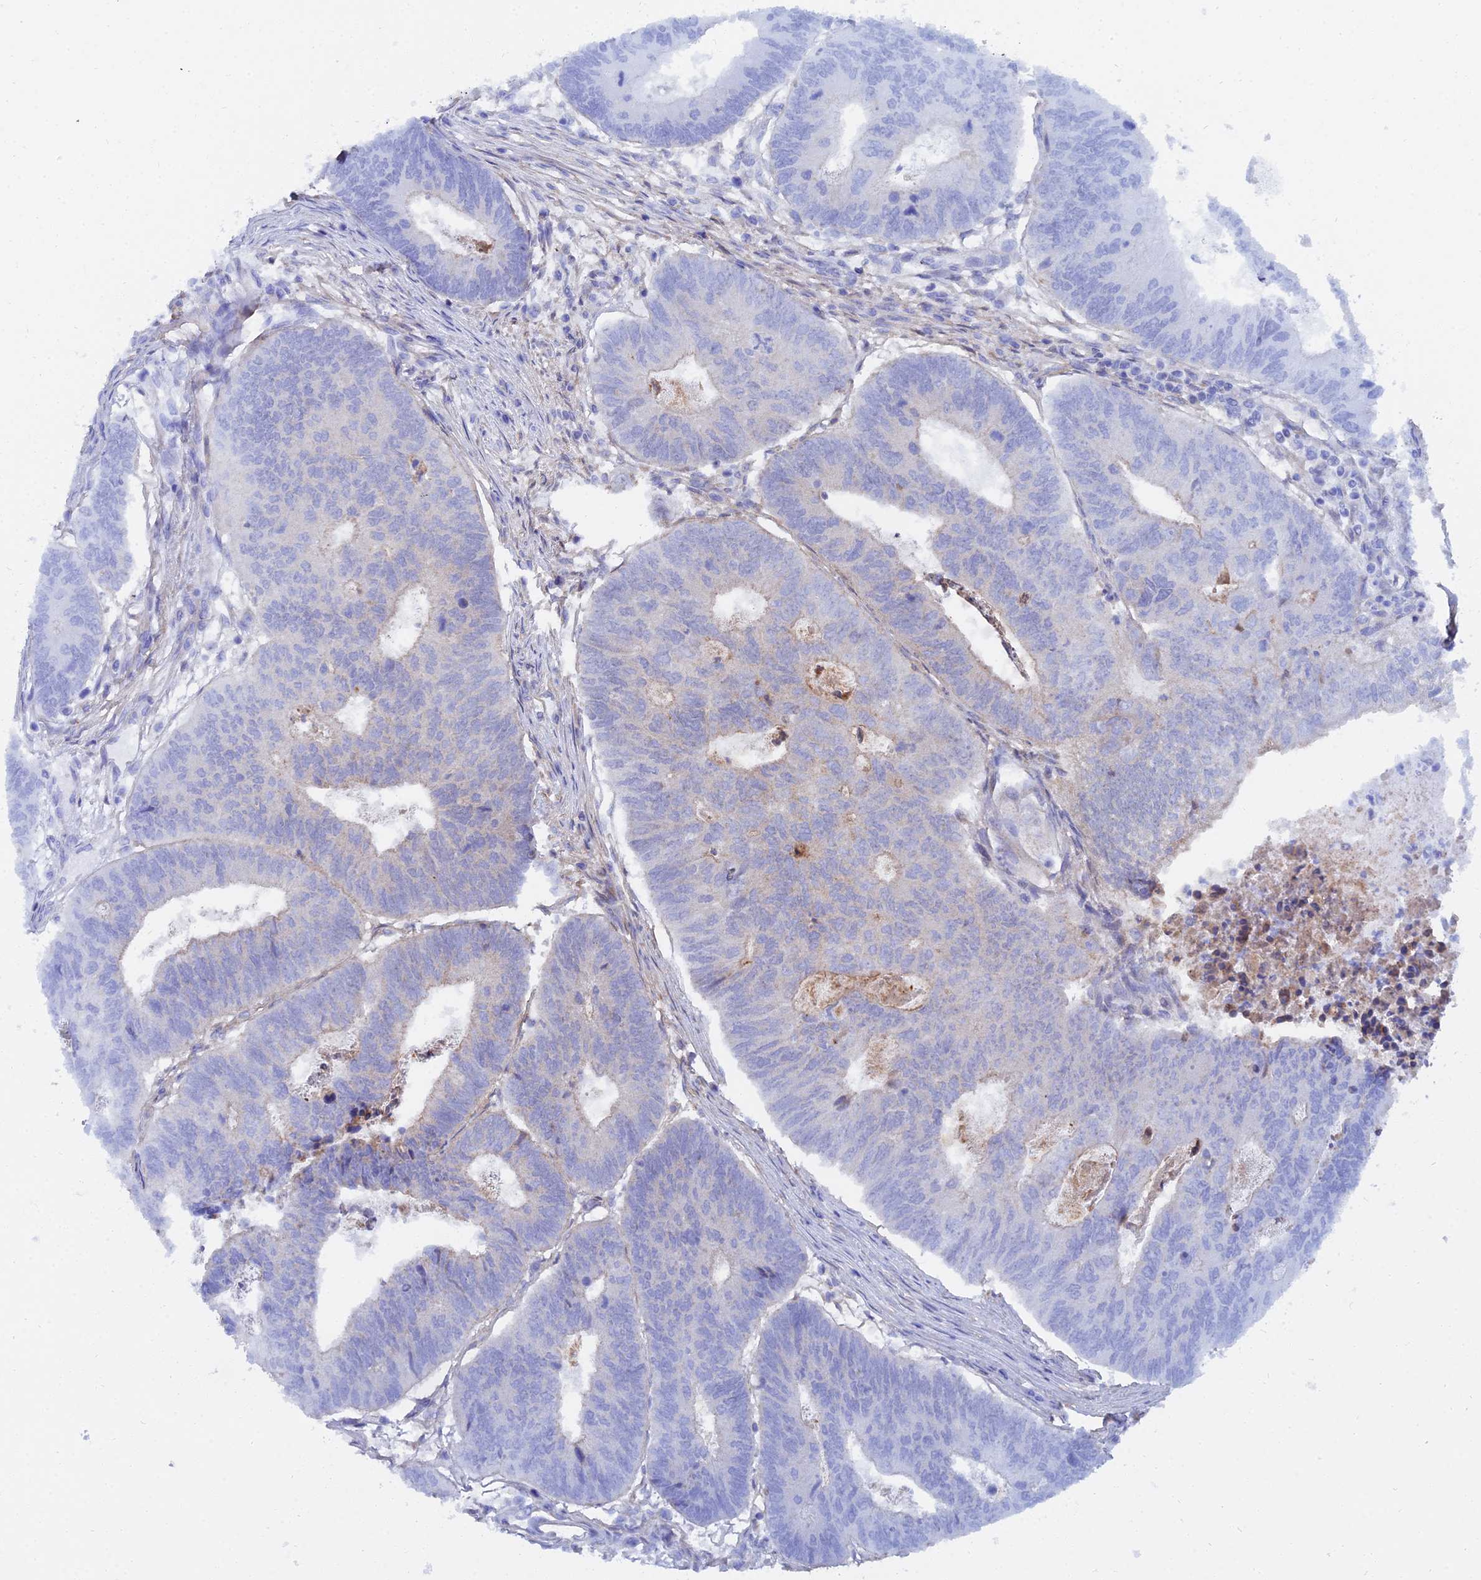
{"staining": {"intensity": "negative", "quantity": "none", "location": "none"}, "tissue": "colorectal cancer", "cell_type": "Tumor cells", "image_type": "cancer", "snomed": [{"axis": "morphology", "description": "Adenocarcinoma, NOS"}, {"axis": "topography", "description": "Colon"}], "caption": "Tumor cells are negative for brown protein staining in adenocarcinoma (colorectal). (DAB IHC, high magnification).", "gene": "TRIM43B", "patient": {"sex": "female", "age": 67}}